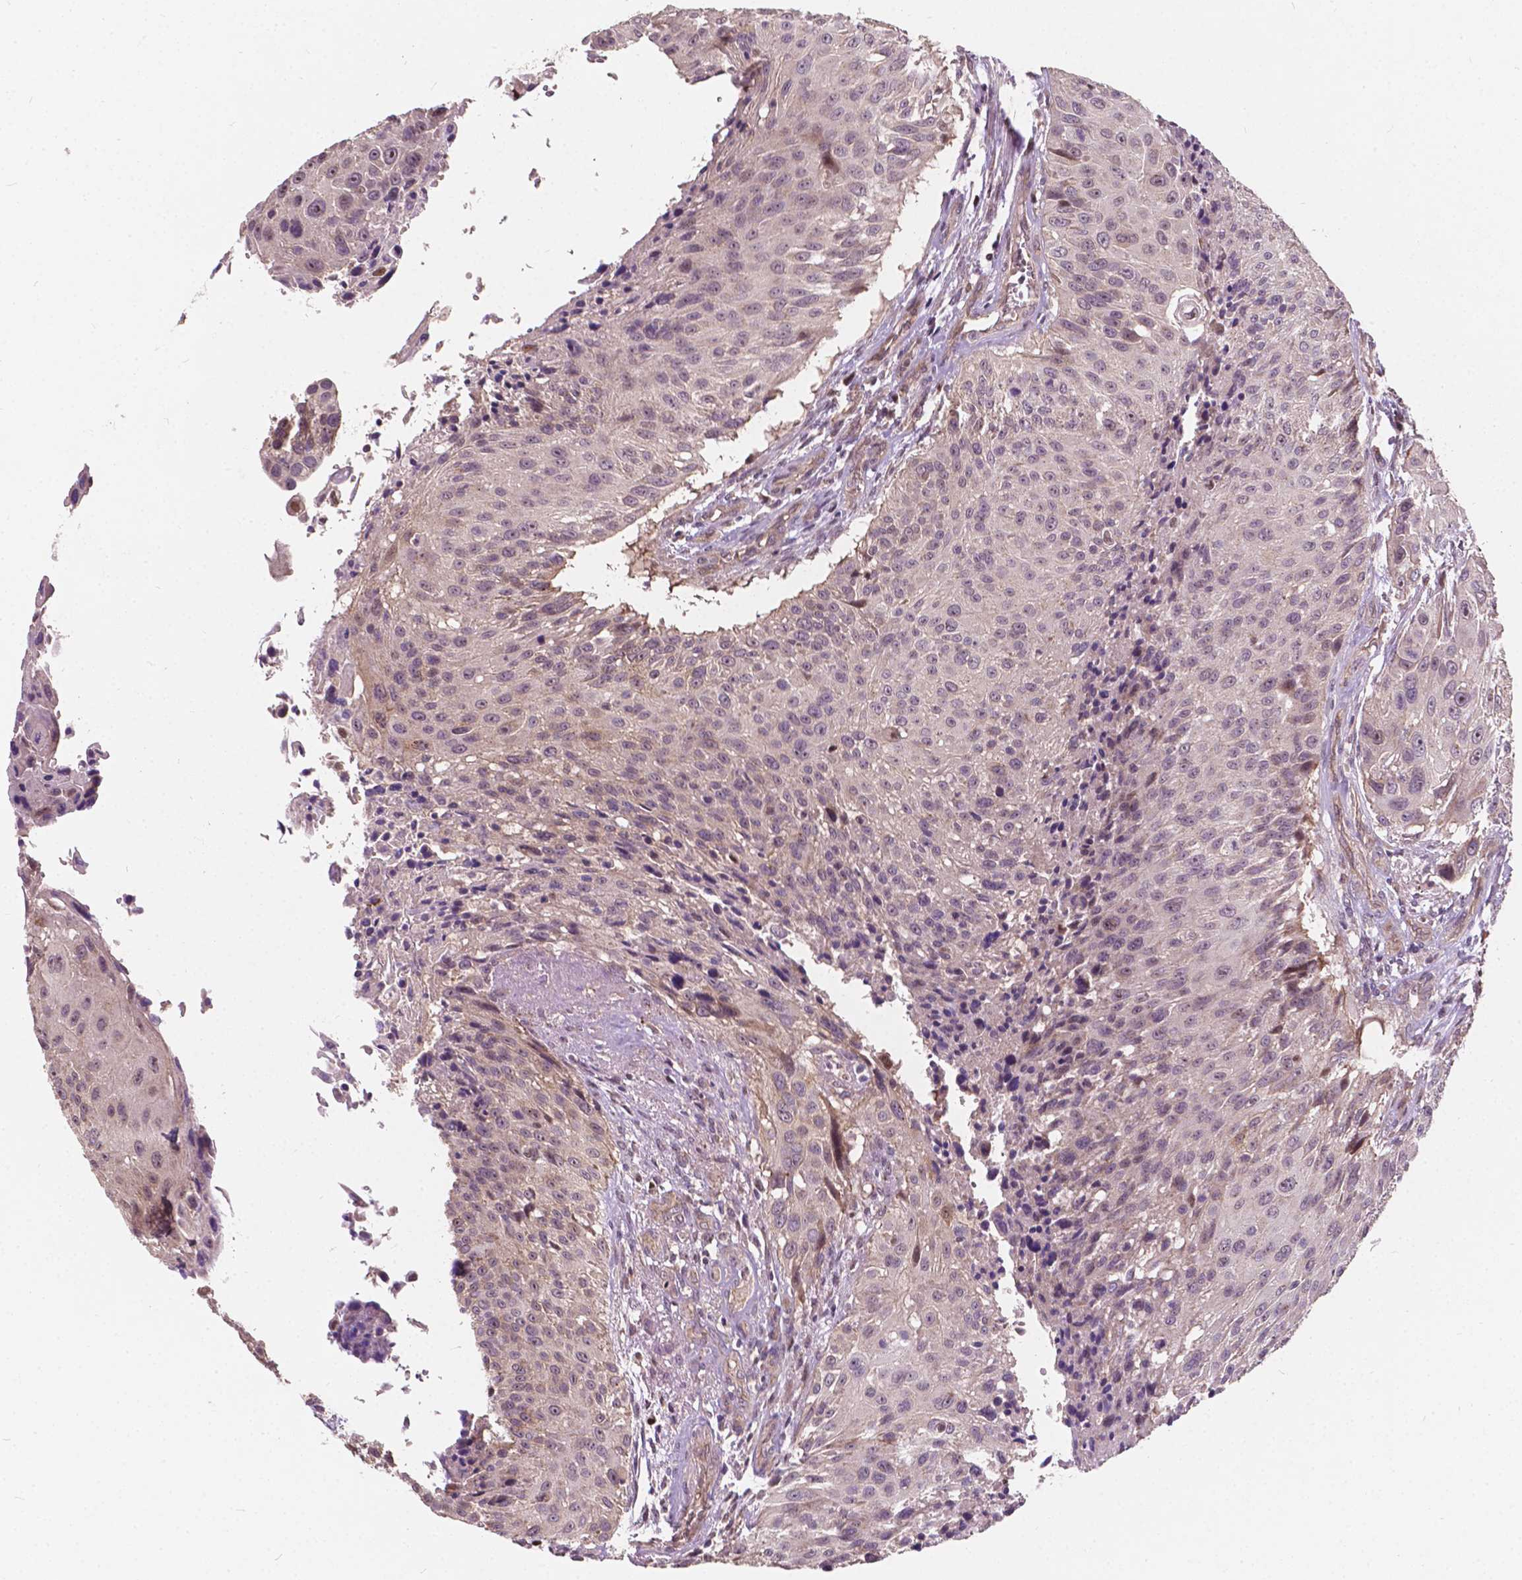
{"staining": {"intensity": "negative", "quantity": "none", "location": "none"}, "tissue": "urothelial cancer", "cell_type": "Tumor cells", "image_type": "cancer", "snomed": [{"axis": "morphology", "description": "Urothelial carcinoma, NOS"}, {"axis": "topography", "description": "Urinary bladder"}], "caption": "Transitional cell carcinoma stained for a protein using immunohistochemistry exhibits no expression tumor cells.", "gene": "DUSP16", "patient": {"sex": "male", "age": 55}}